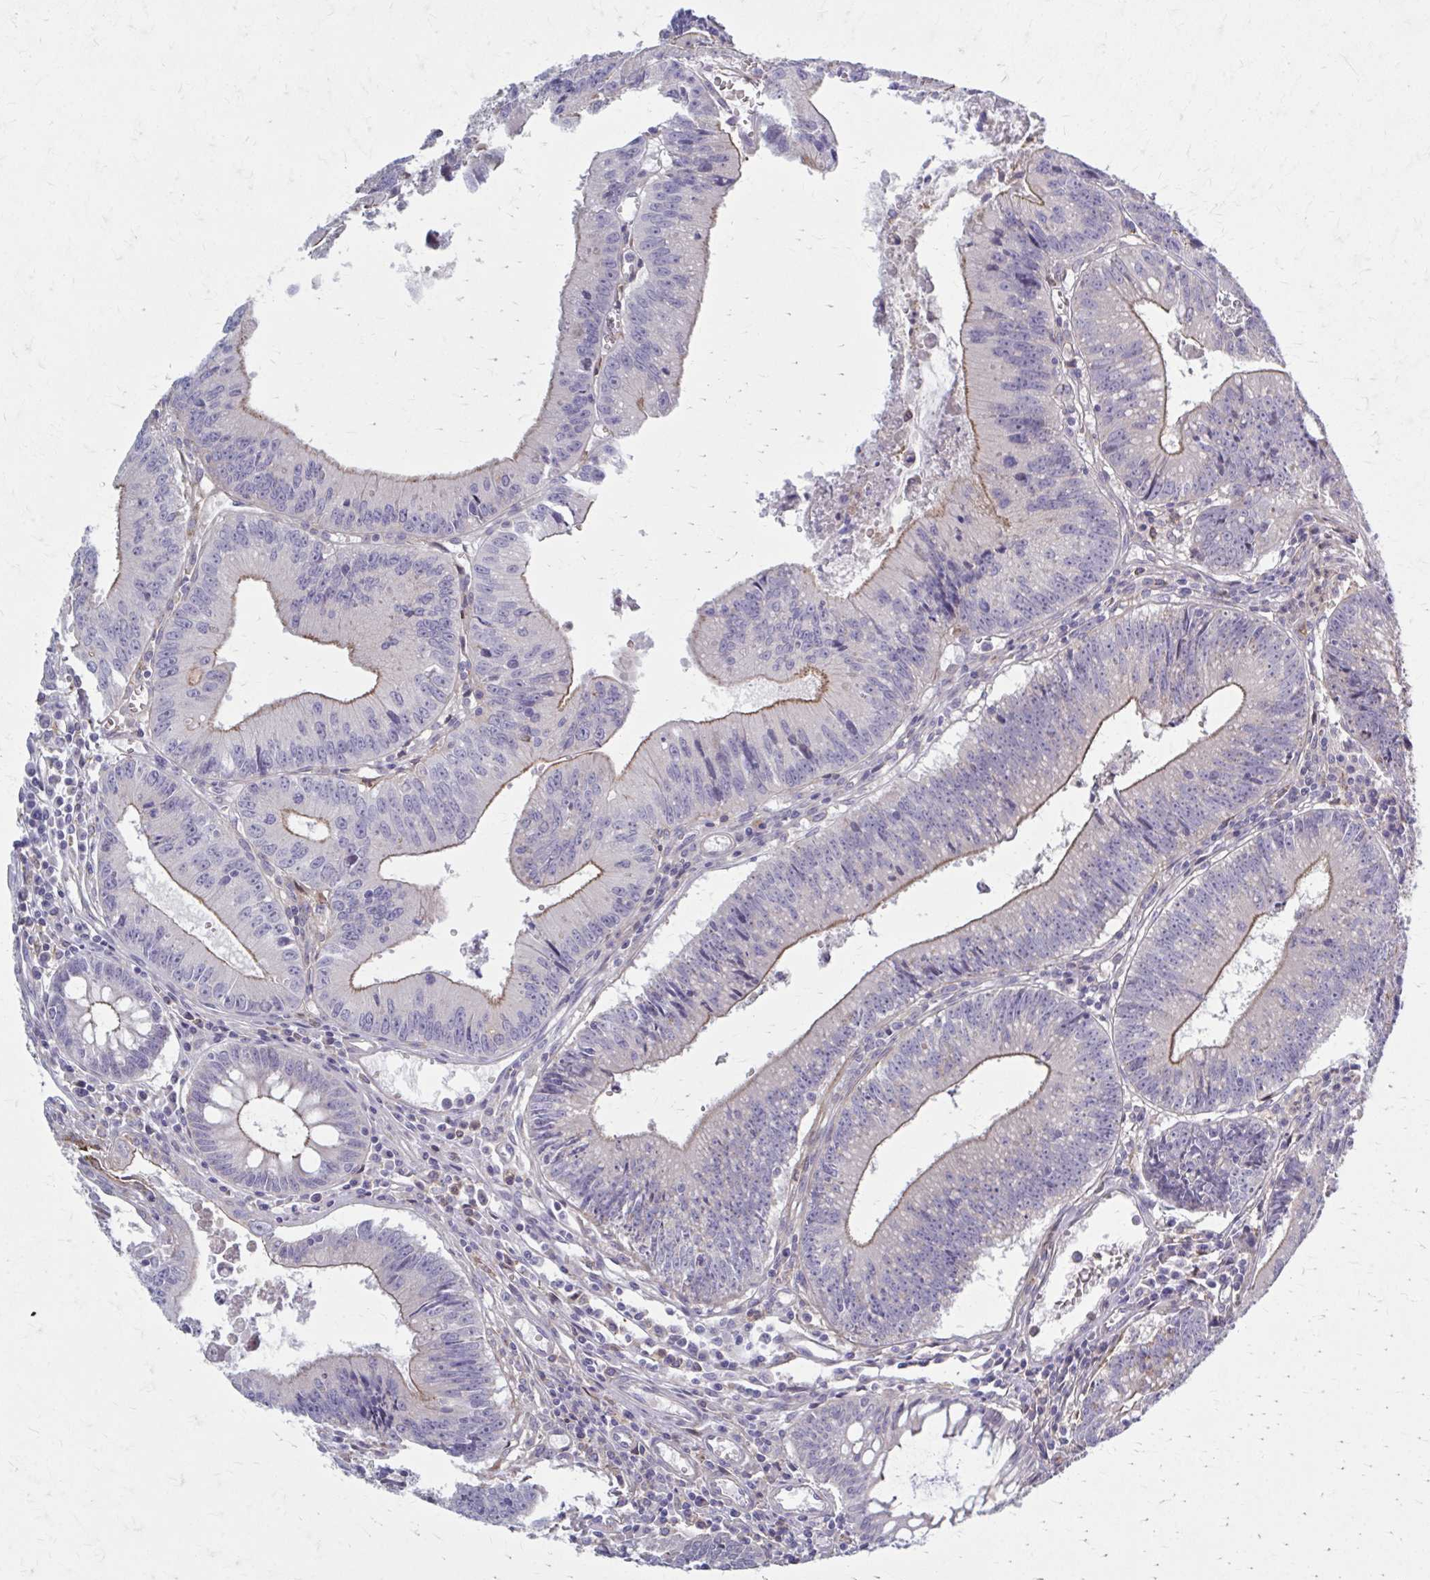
{"staining": {"intensity": "moderate", "quantity": "<25%", "location": "cytoplasmic/membranous"}, "tissue": "colorectal cancer", "cell_type": "Tumor cells", "image_type": "cancer", "snomed": [{"axis": "morphology", "description": "Adenocarcinoma, NOS"}, {"axis": "topography", "description": "Rectum"}], "caption": "IHC staining of colorectal cancer (adenocarcinoma), which reveals low levels of moderate cytoplasmic/membranous staining in about <25% of tumor cells indicating moderate cytoplasmic/membranous protein expression. The staining was performed using DAB (3,3'-diaminobenzidine) (brown) for protein detection and nuclei were counterstained in hematoxylin (blue).", "gene": "MMP14", "patient": {"sex": "female", "age": 81}}